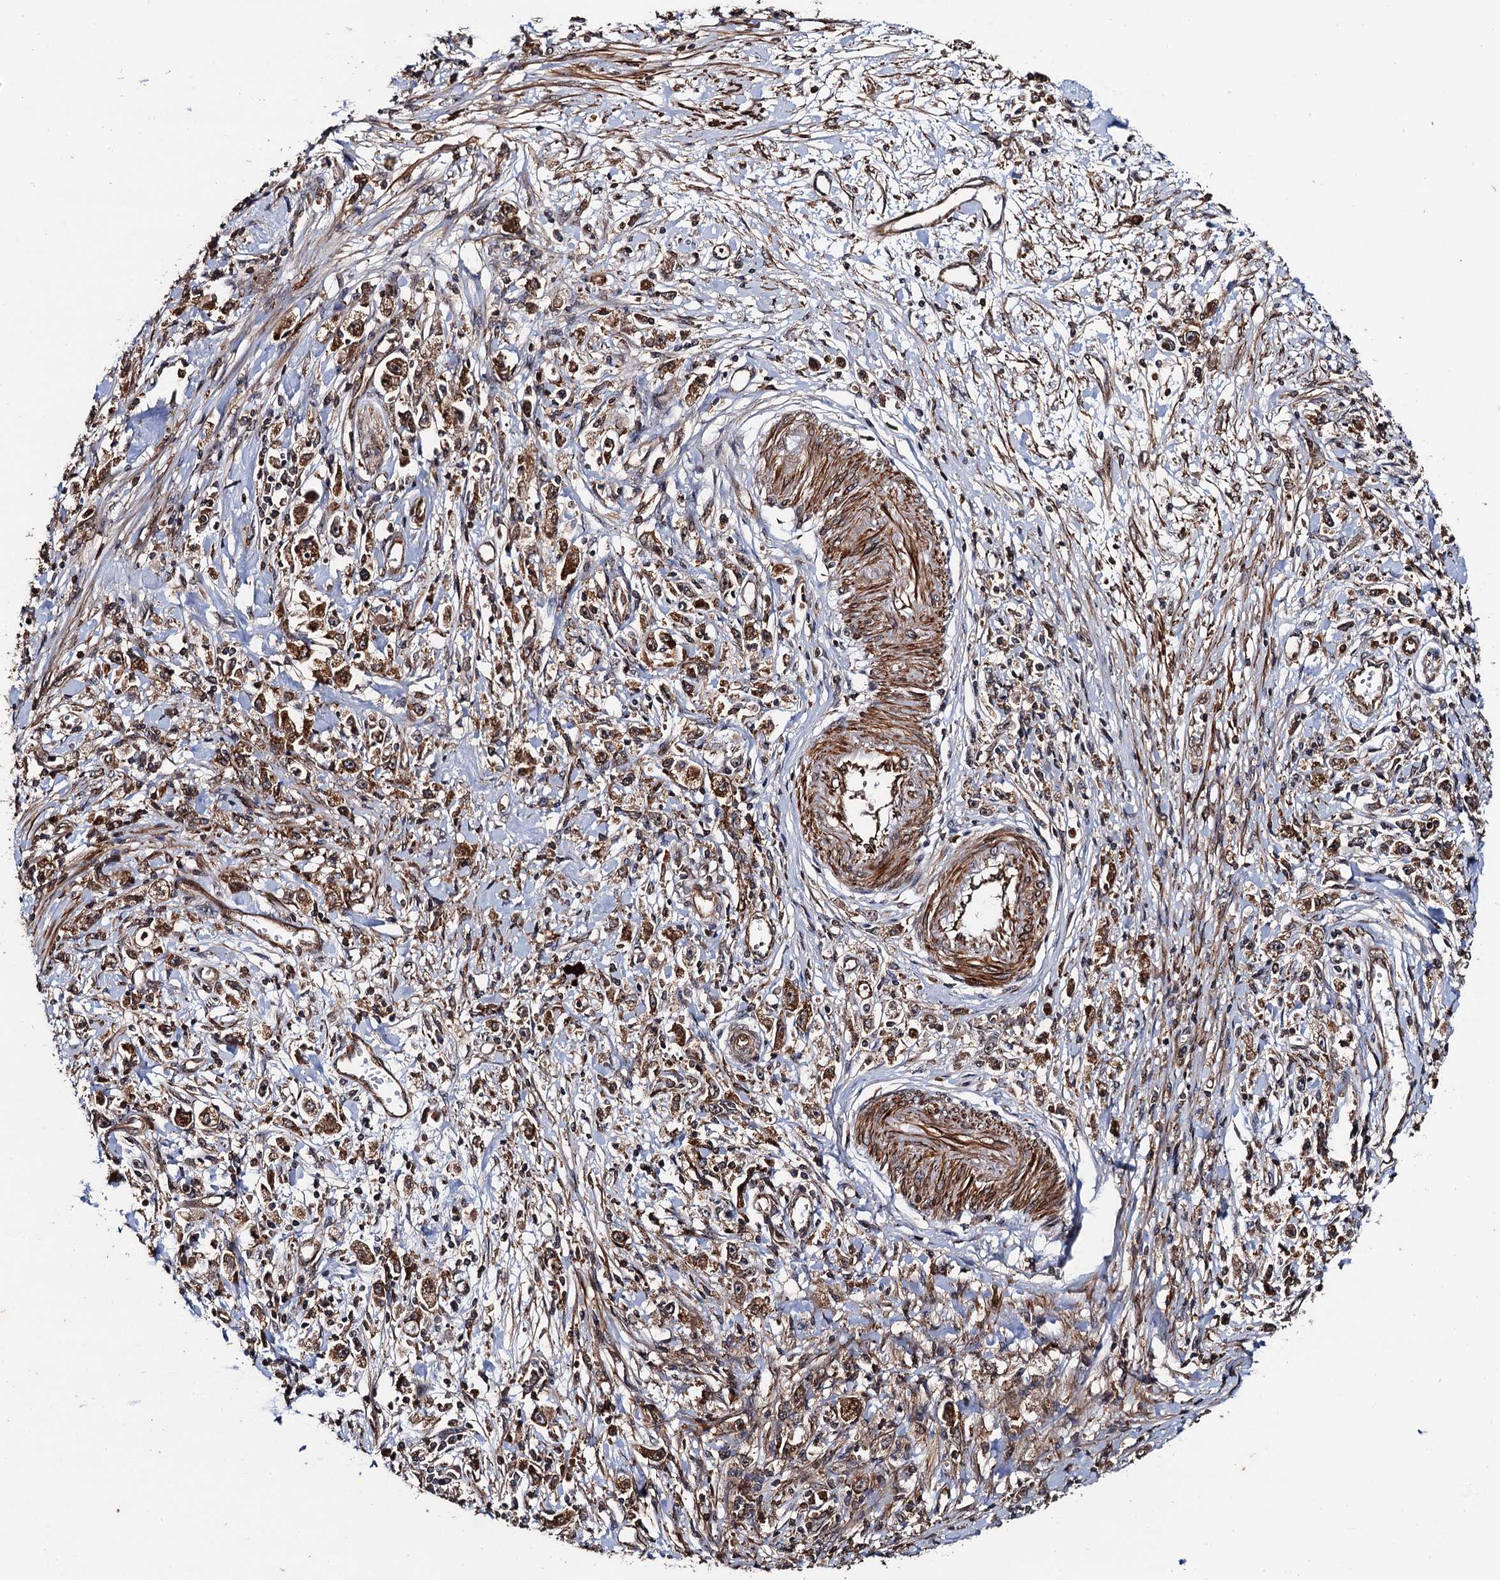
{"staining": {"intensity": "moderate", "quantity": ">75%", "location": "cytoplasmic/membranous"}, "tissue": "stomach cancer", "cell_type": "Tumor cells", "image_type": "cancer", "snomed": [{"axis": "morphology", "description": "Adenocarcinoma, NOS"}, {"axis": "topography", "description": "Stomach"}], "caption": "Immunohistochemistry (IHC) of stomach adenocarcinoma reveals medium levels of moderate cytoplasmic/membranous positivity in about >75% of tumor cells. (DAB (3,3'-diaminobenzidine) IHC, brown staining for protein, blue staining for nuclei).", "gene": "BORA", "patient": {"sex": "female", "age": 59}}